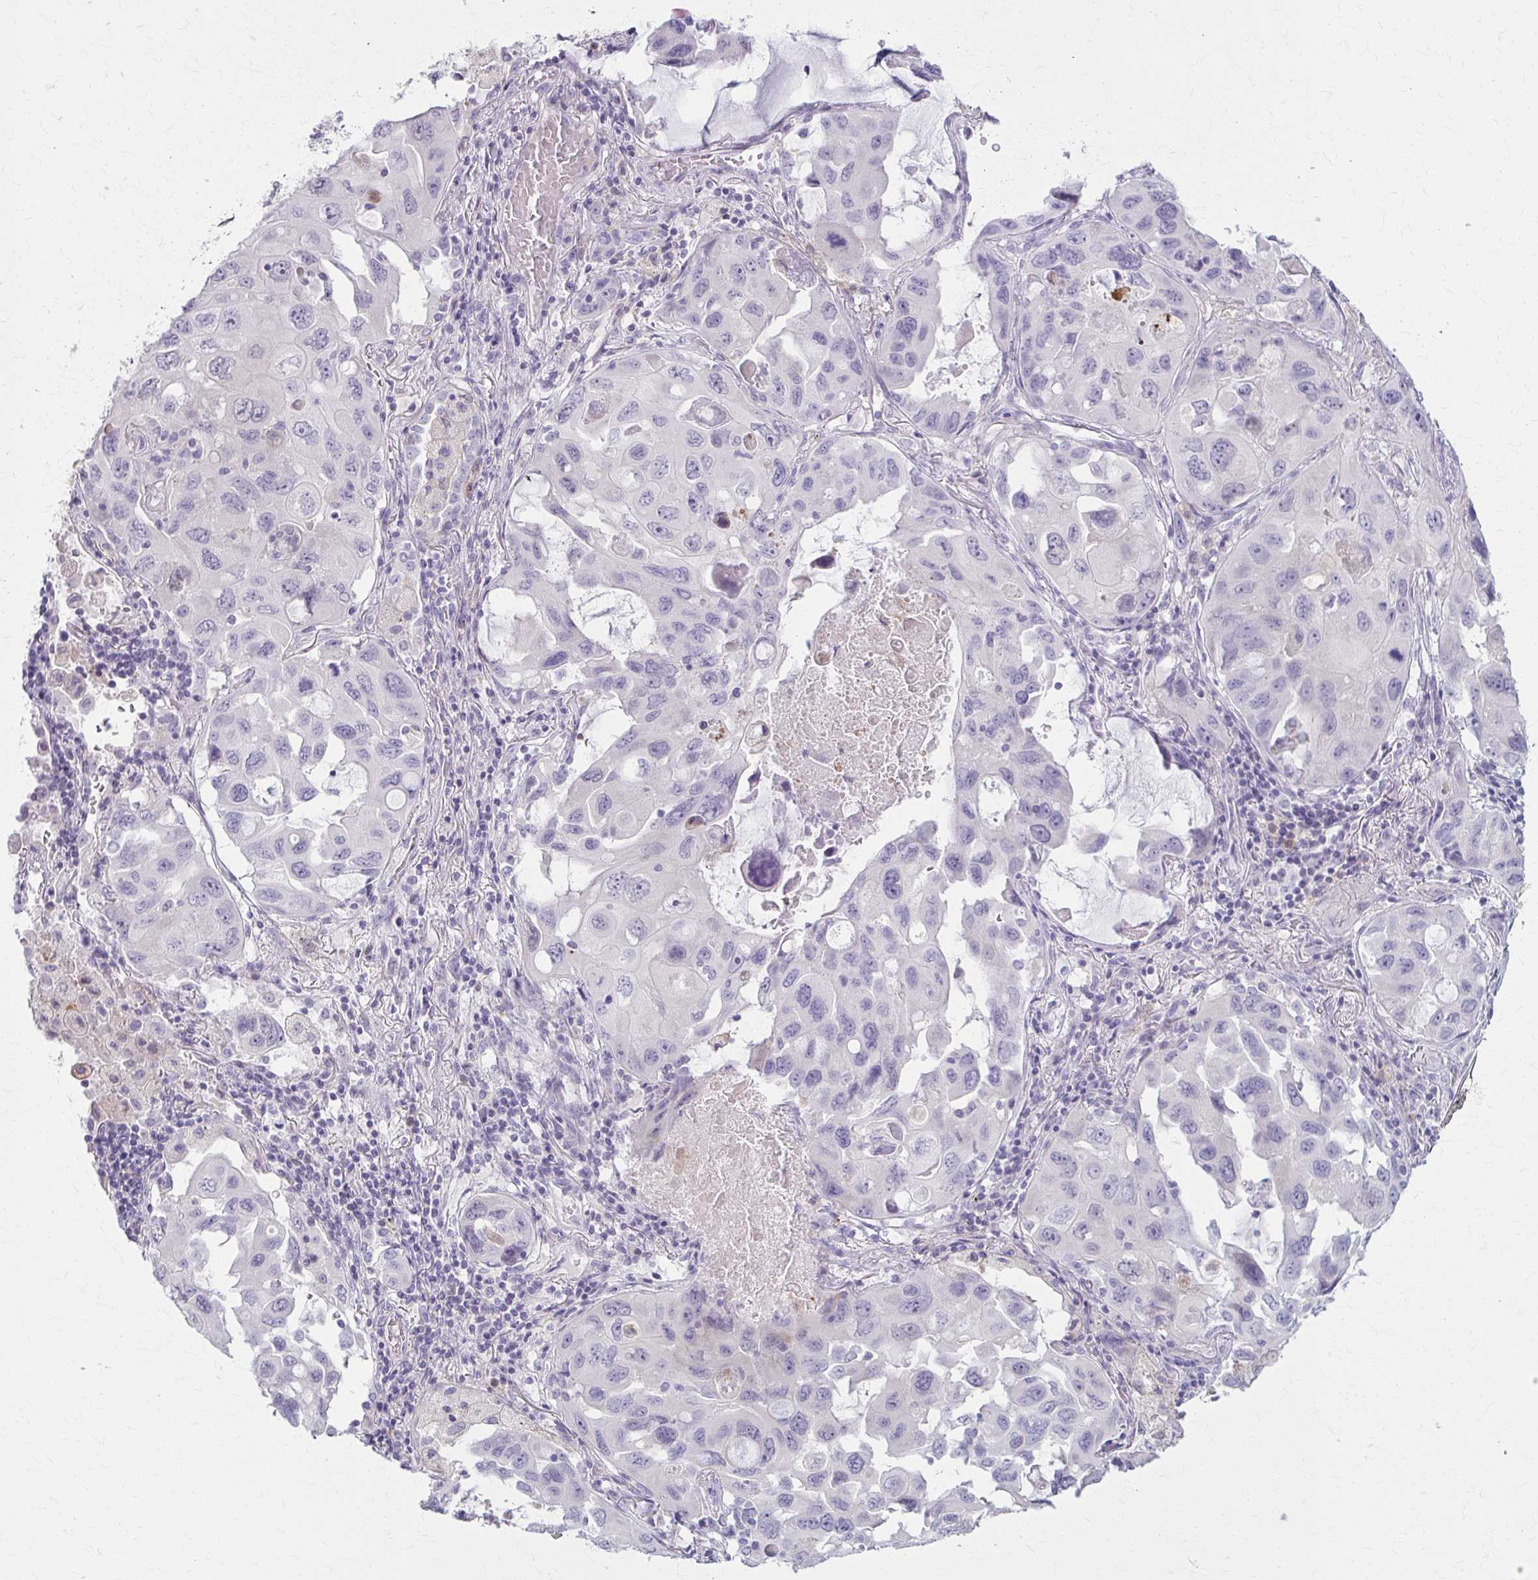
{"staining": {"intensity": "negative", "quantity": "none", "location": "none"}, "tissue": "lung cancer", "cell_type": "Tumor cells", "image_type": "cancer", "snomed": [{"axis": "morphology", "description": "Squamous cell carcinoma, NOS"}, {"axis": "topography", "description": "Lung"}], "caption": "Immunohistochemistry micrograph of human lung squamous cell carcinoma stained for a protein (brown), which demonstrates no positivity in tumor cells. Brightfield microscopy of IHC stained with DAB (3,3'-diaminobenzidine) (brown) and hematoxylin (blue), captured at high magnification.", "gene": "LDLRAP1", "patient": {"sex": "female", "age": 73}}